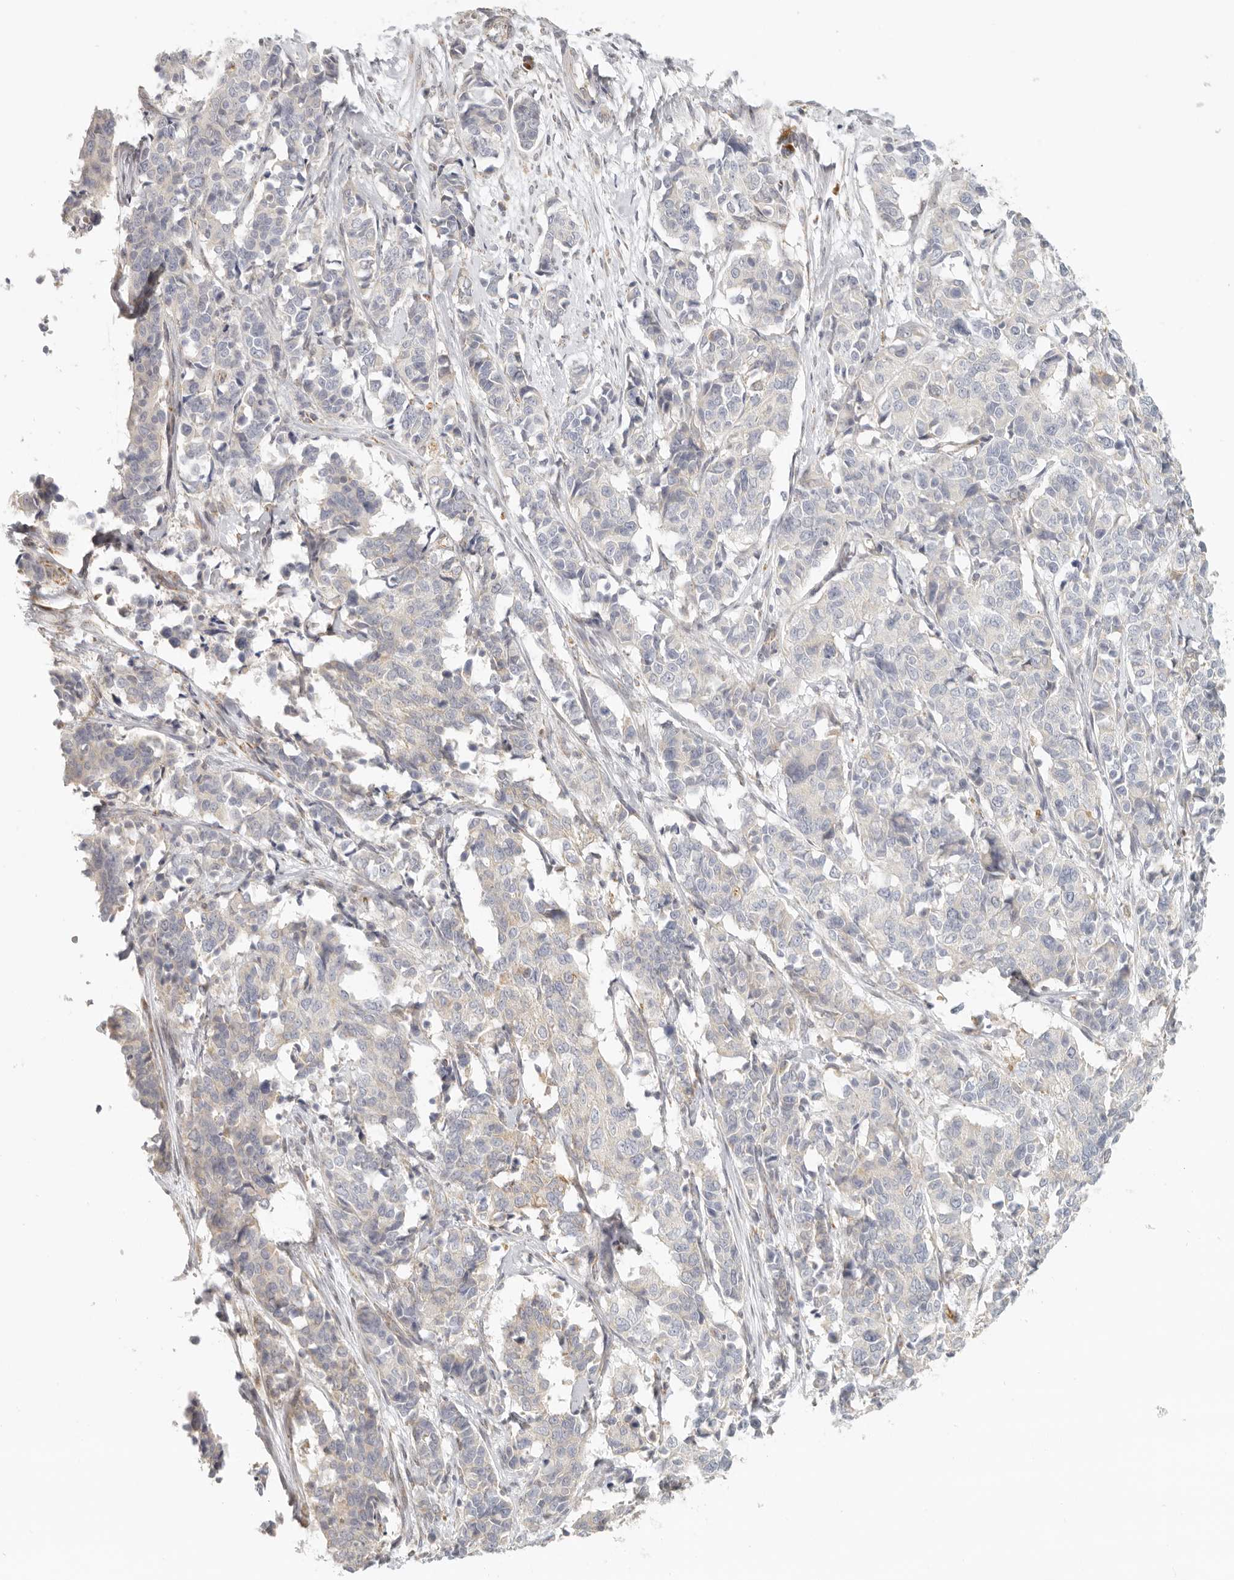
{"staining": {"intensity": "weak", "quantity": "<25%", "location": "cytoplasmic/membranous"}, "tissue": "cervical cancer", "cell_type": "Tumor cells", "image_type": "cancer", "snomed": [{"axis": "morphology", "description": "Normal tissue, NOS"}, {"axis": "morphology", "description": "Squamous cell carcinoma, NOS"}, {"axis": "topography", "description": "Cervix"}], "caption": "Tumor cells show no significant protein staining in cervical cancer.", "gene": "KDF1", "patient": {"sex": "female", "age": 35}}